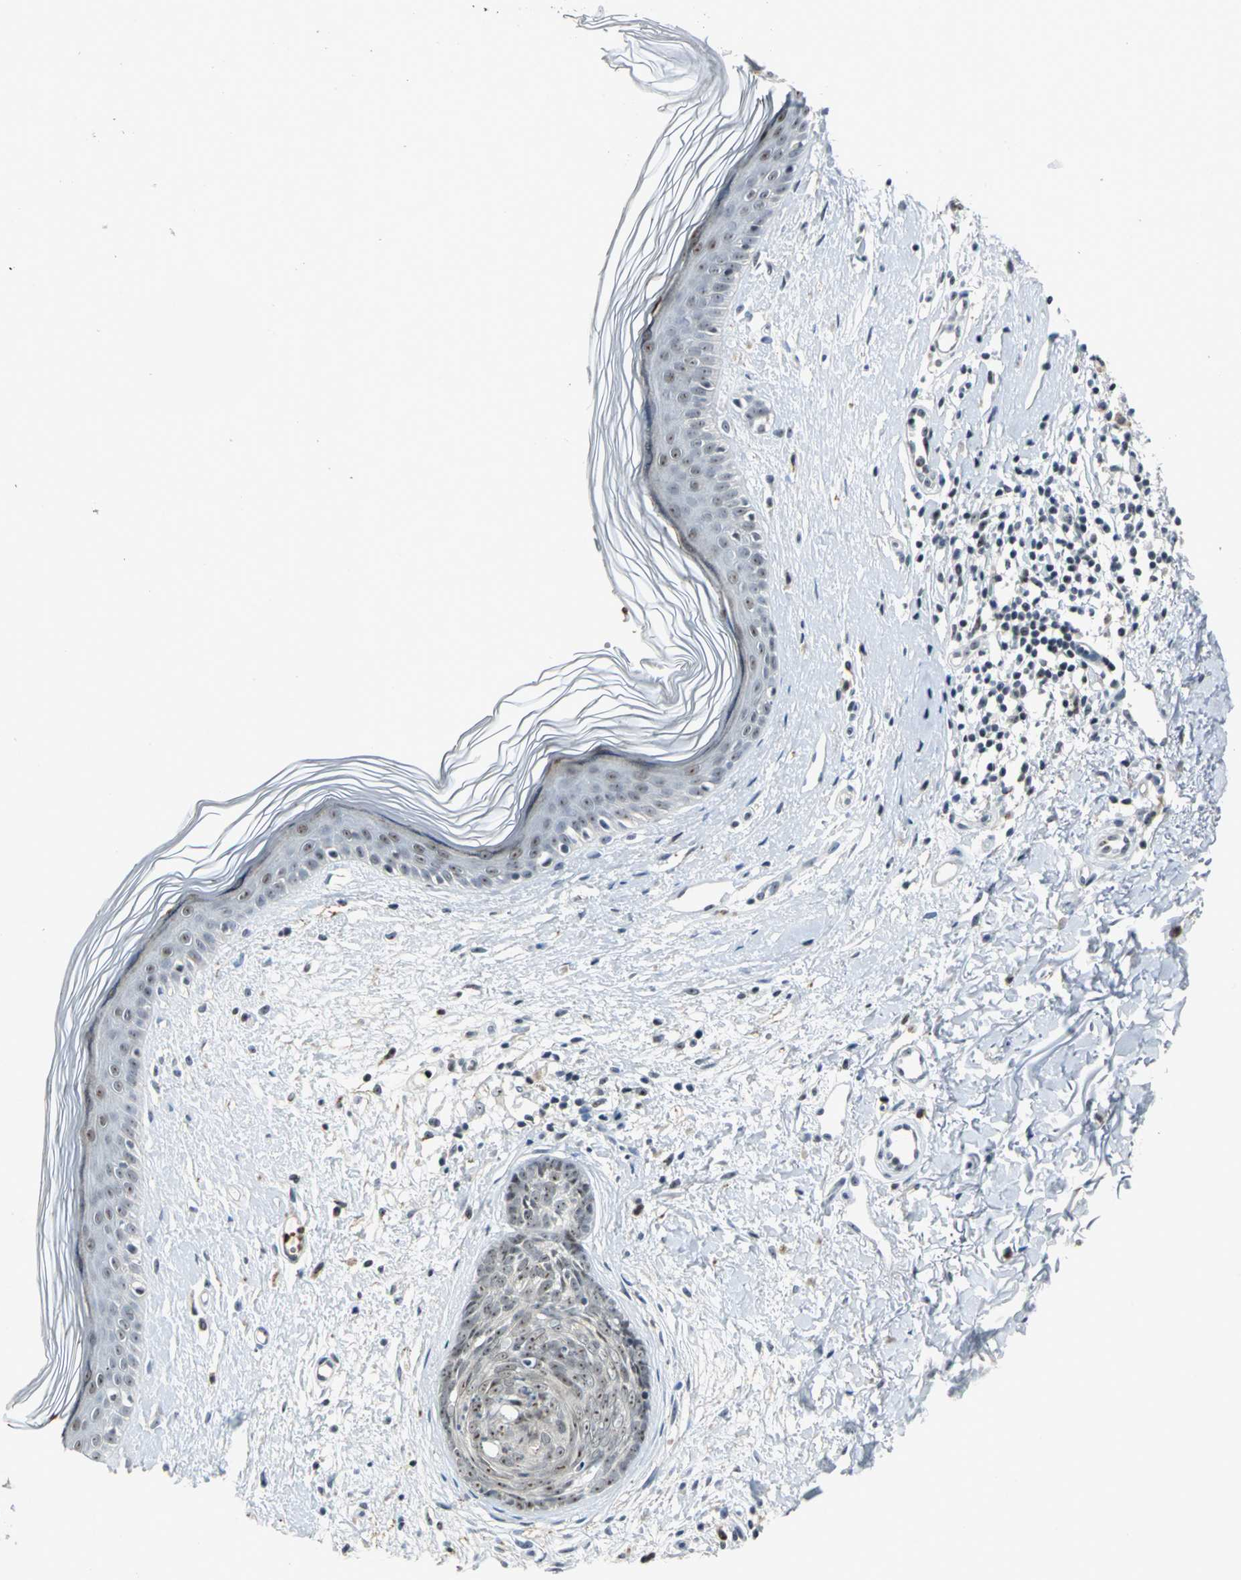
{"staining": {"intensity": "weak", "quantity": "25%-75%", "location": "nuclear"}, "tissue": "skin cancer", "cell_type": "Tumor cells", "image_type": "cancer", "snomed": [{"axis": "morphology", "description": "Normal tissue, NOS"}, {"axis": "morphology", "description": "Basal cell carcinoma"}, {"axis": "topography", "description": "Skin"}], "caption": "Immunohistochemistry (IHC) (DAB (3,3'-diaminobenzidine)) staining of skin basal cell carcinoma reveals weak nuclear protein positivity in approximately 25%-75% of tumor cells.", "gene": "GLI3", "patient": {"sex": "female", "age": 61}}